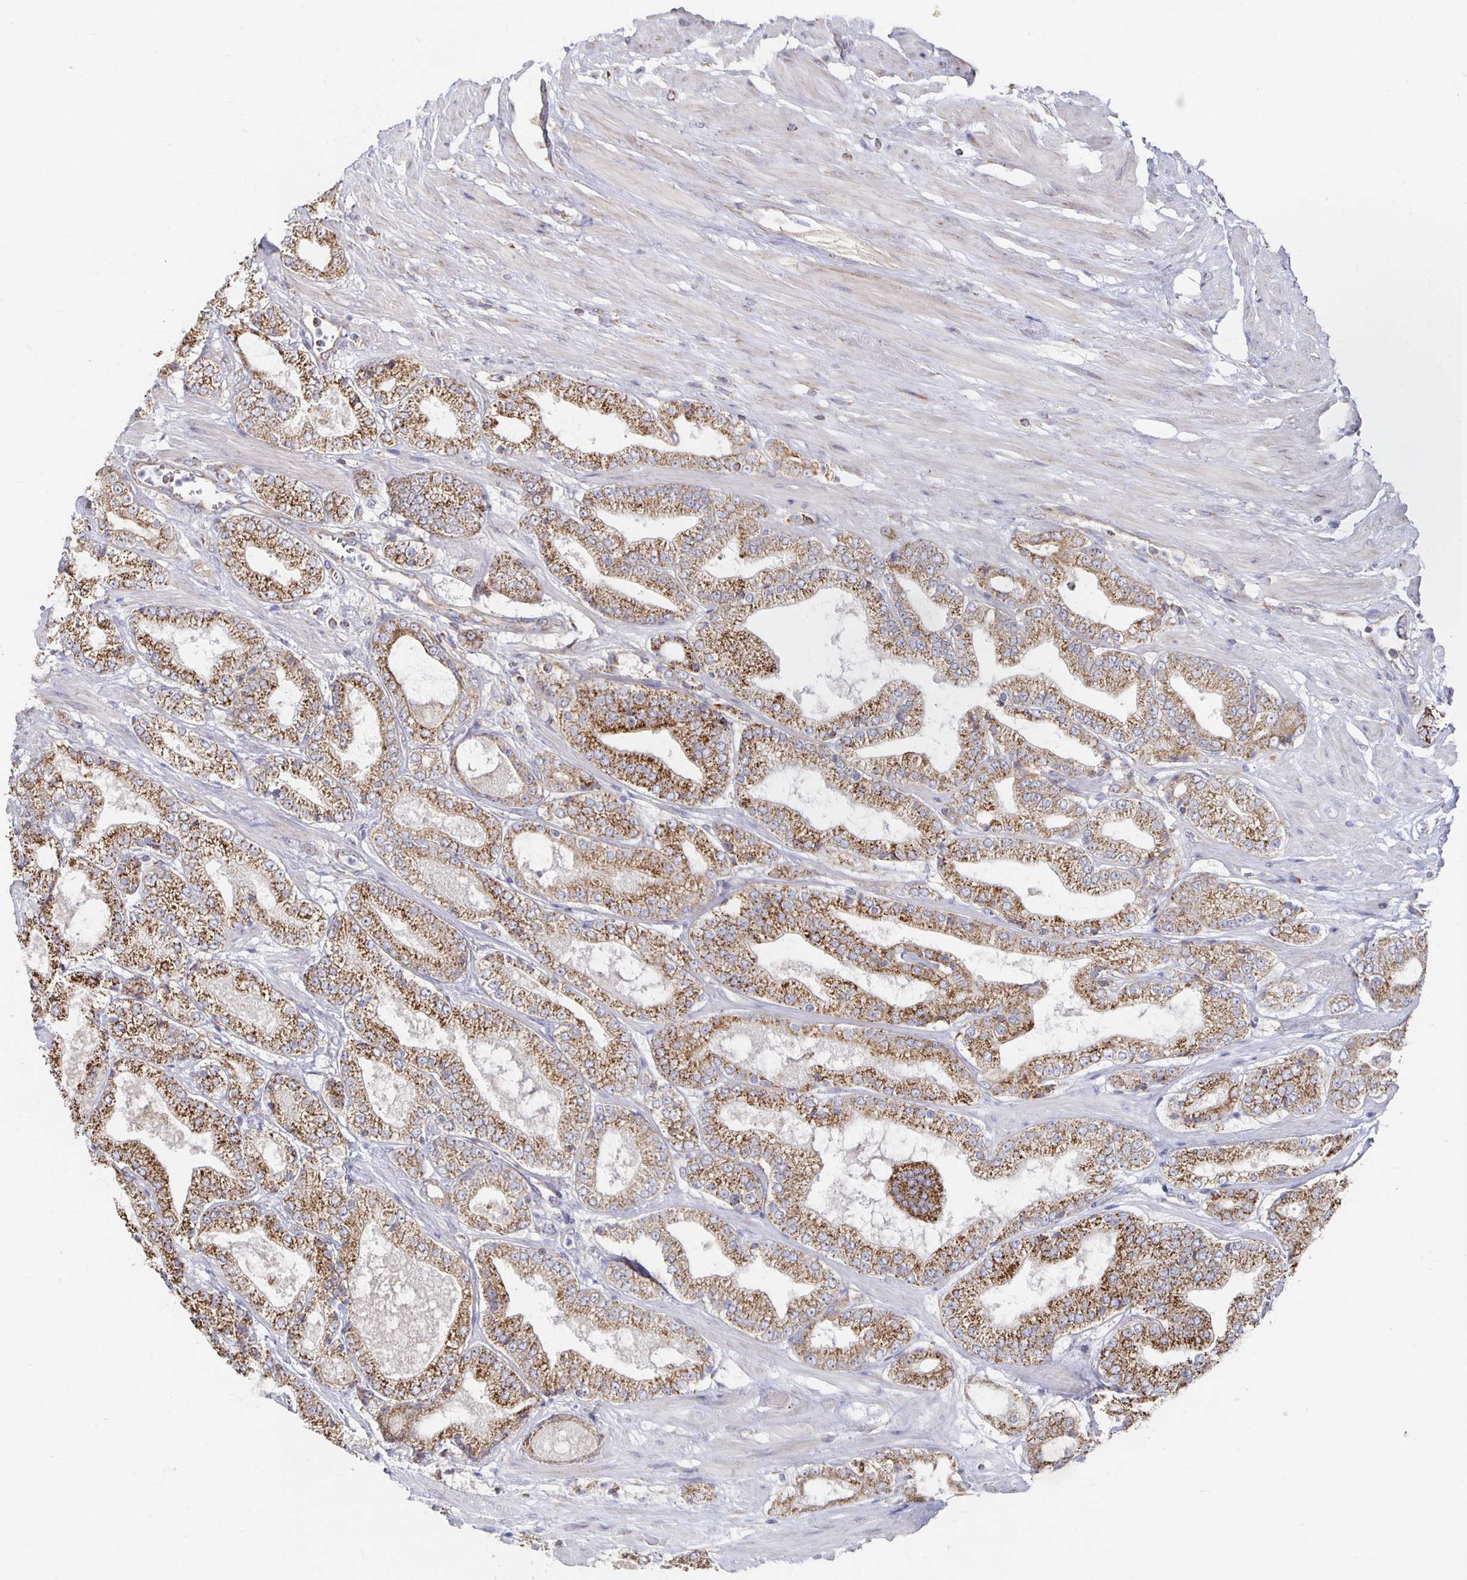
{"staining": {"intensity": "moderate", "quantity": ">75%", "location": "cytoplasmic/membranous"}, "tissue": "prostate cancer", "cell_type": "Tumor cells", "image_type": "cancer", "snomed": [{"axis": "morphology", "description": "Adenocarcinoma, High grade"}, {"axis": "topography", "description": "Prostate"}], "caption": "Protein staining of prostate cancer (adenocarcinoma (high-grade)) tissue displays moderate cytoplasmic/membranous staining in approximately >75% of tumor cells.", "gene": "NKX2-8", "patient": {"sex": "male", "age": 64}}